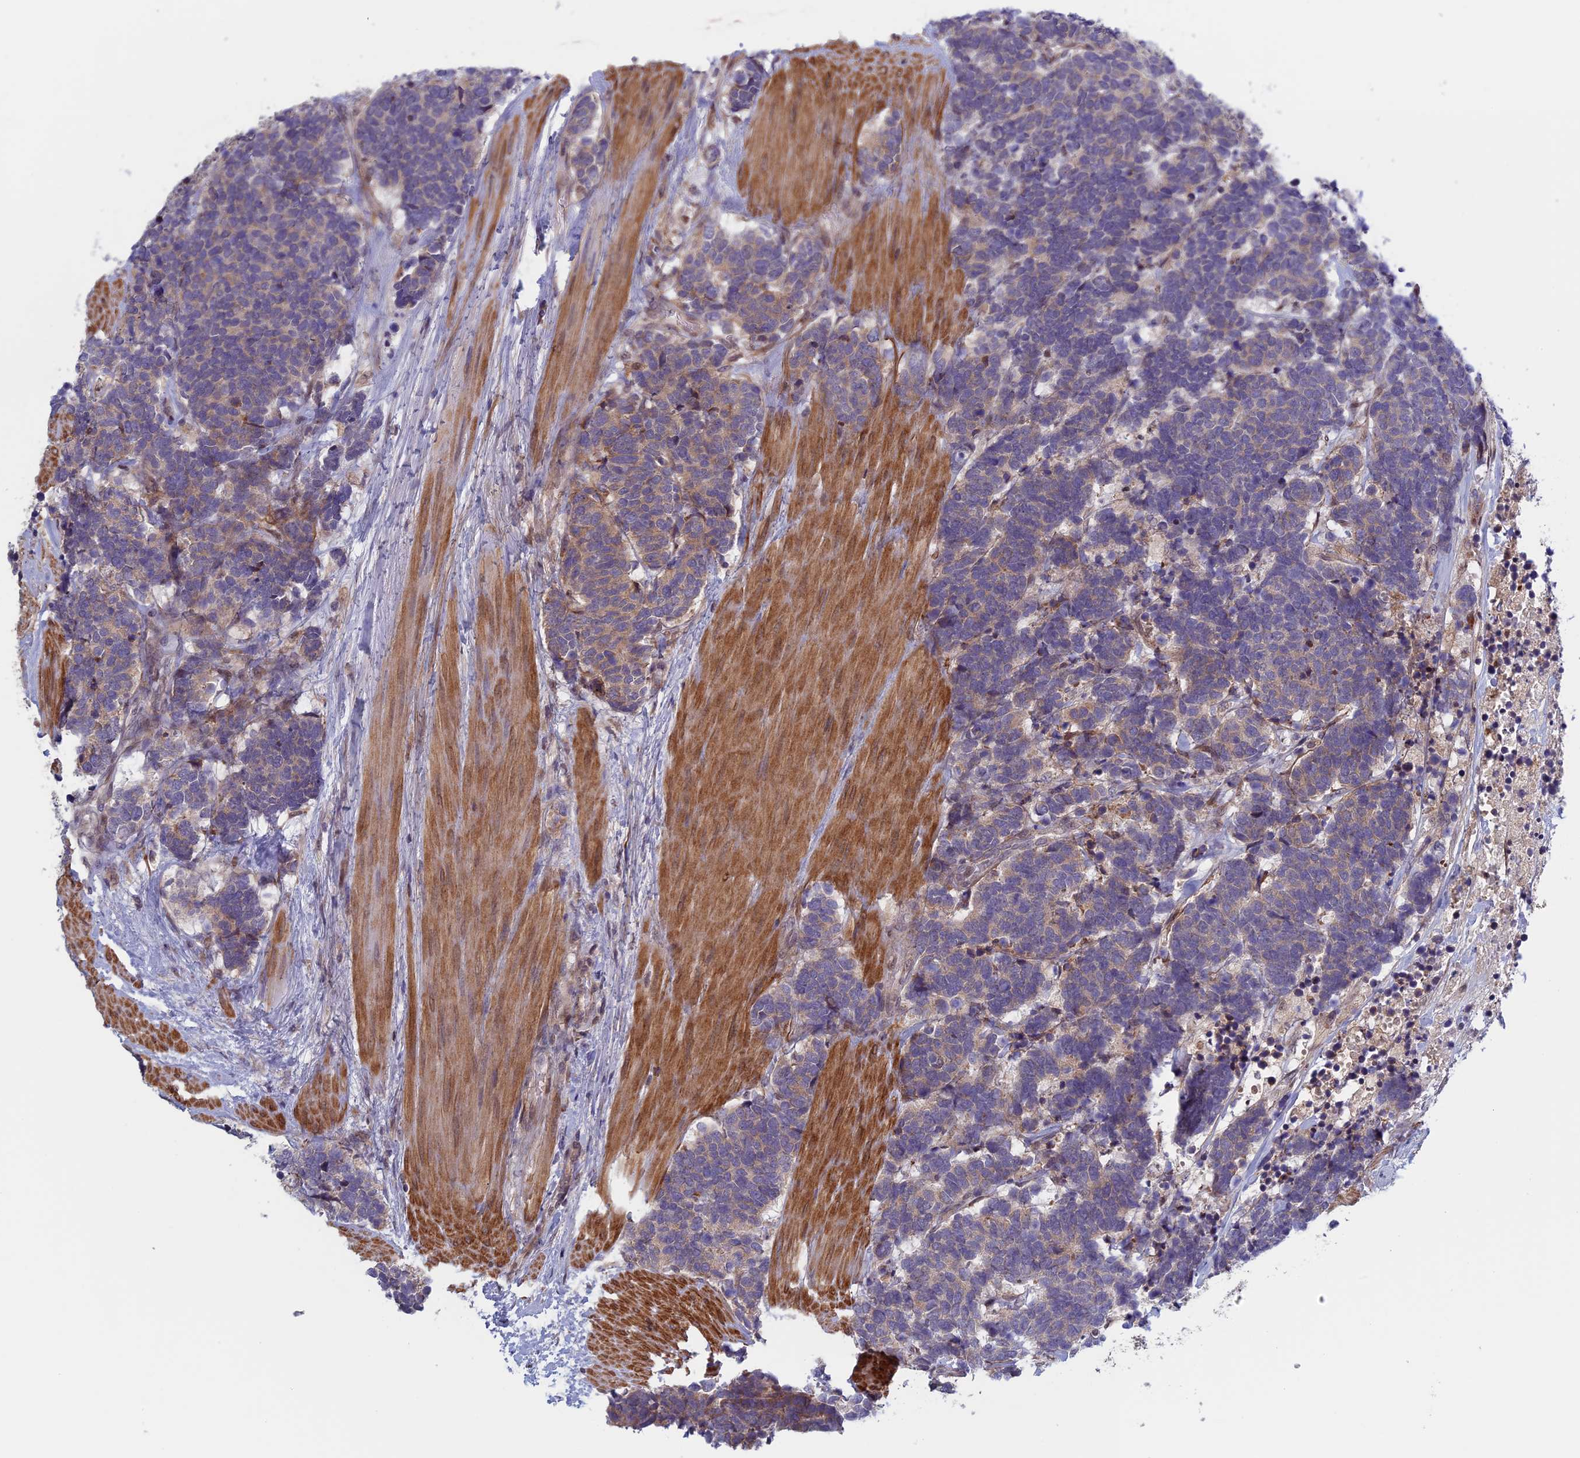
{"staining": {"intensity": "weak", "quantity": "25%-75%", "location": "cytoplasmic/membranous"}, "tissue": "carcinoid", "cell_type": "Tumor cells", "image_type": "cancer", "snomed": [{"axis": "morphology", "description": "Carcinoma, NOS"}, {"axis": "morphology", "description": "Carcinoid, malignant, NOS"}, {"axis": "topography", "description": "Urinary bladder"}], "caption": "Approximately 25%-75% of tumor cells in human carcinoid (malignant) demonstrate weak cytoplasmic/membranous protein positivity as visualized by brown immunohistochemical staining.", "gene": "FADS1", "patient": {"sex": "male", "age": 57}}